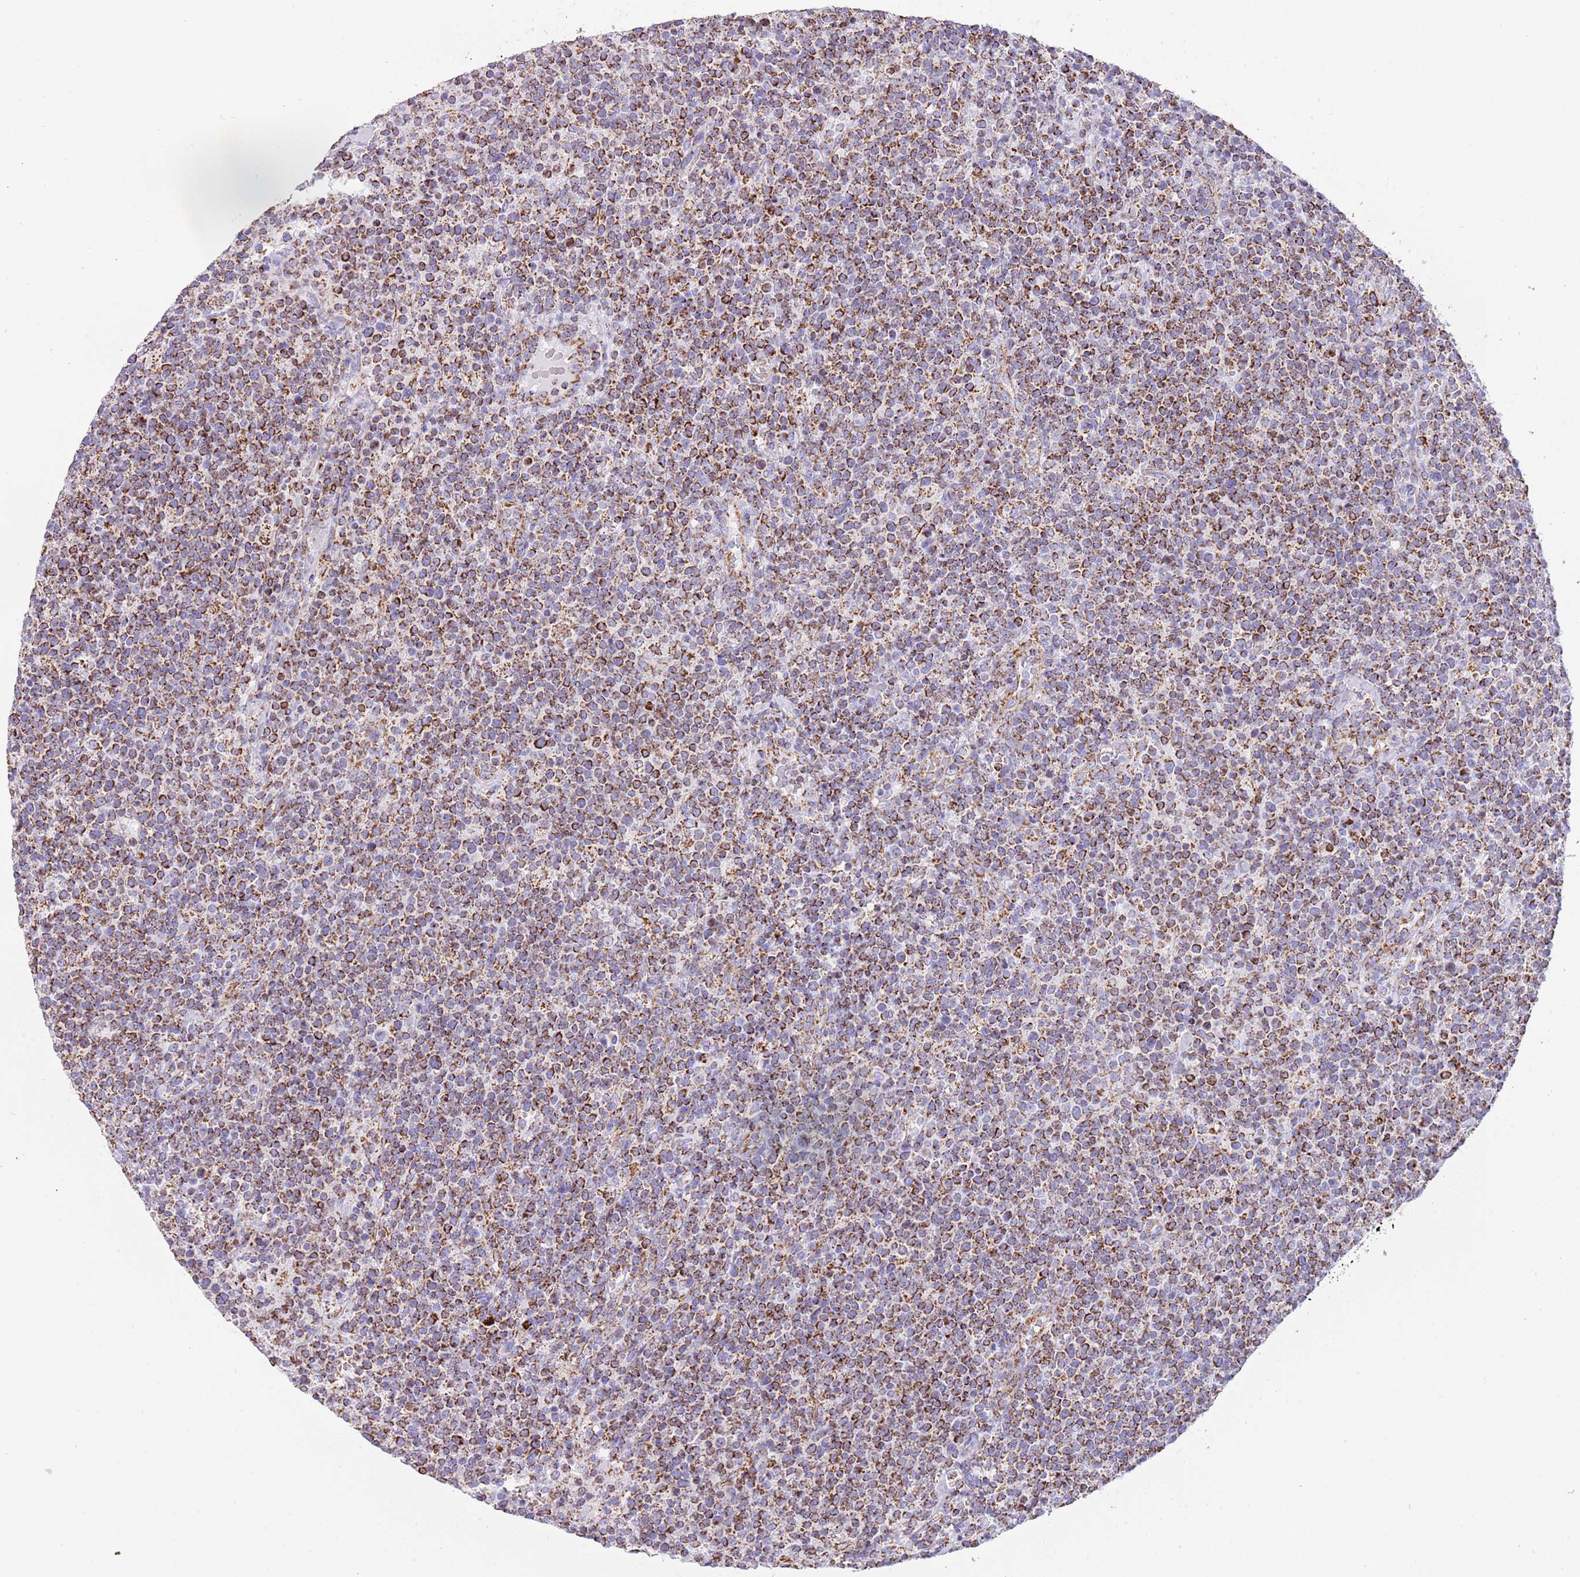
{"staining": {"intensity": "strong", "quantity": ">75%", "location": "cytoplasmic/membranous"}, "tissue": "lymphoma", "cell_type": "Tumor cells", "image_type": "cancer", "snomed": [{"axis": "morphology", "description": "Malignant lymphoma, non-Hodgkin's type, High grade"}, {"axis": "topography", "description": "Lymph node"}], "caption": "Immunohistochemistry (DAB) staining of human lymphoma demonstrates strong cytoplasmic/membranous protein staining in approximately >75% of tumor cells.", "gene": "SUCLG2", "patient": {"sex": "male", "age": 61}}